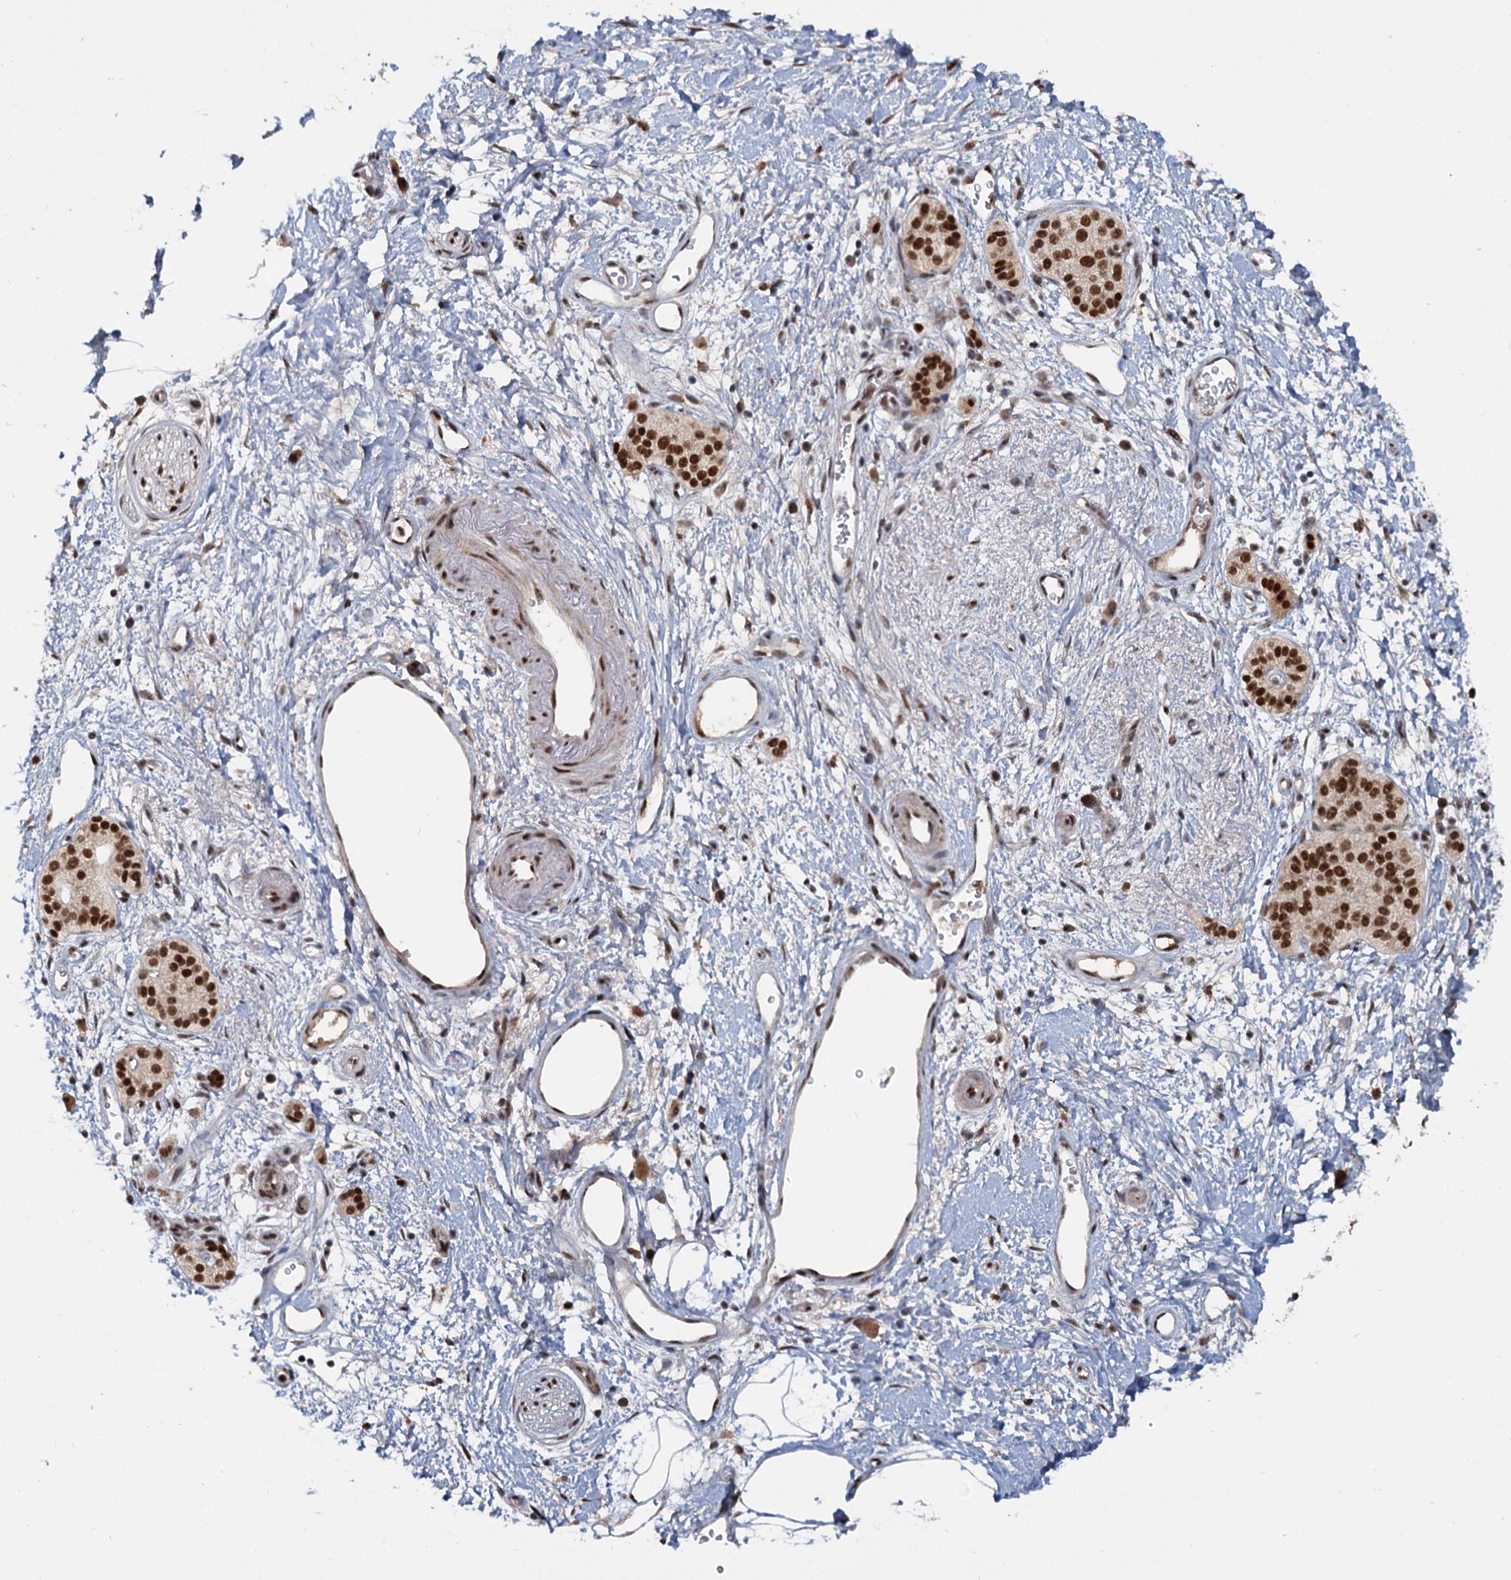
{"staining": {"intensity": "strong", "quantity": ">75%", "location": "nuclear"}, "tissue": "pancreatic cancer", "cell_type": "Tumor cells", "image_type": "cancer", "snomed": [{"axis": "morphology", "description": "Adenocarcinoma, NOS"}, {"axis": "topography", "description": "Pancreas"}], "caption": "Approximately >75% of tumor cells in pancreatic adenocarcinoma reveal strong nuclear protein expression as visualized by brown immunohistochemical staining.", "gene": "WBP4", "patient": {"sex": "male", "age": 68}}